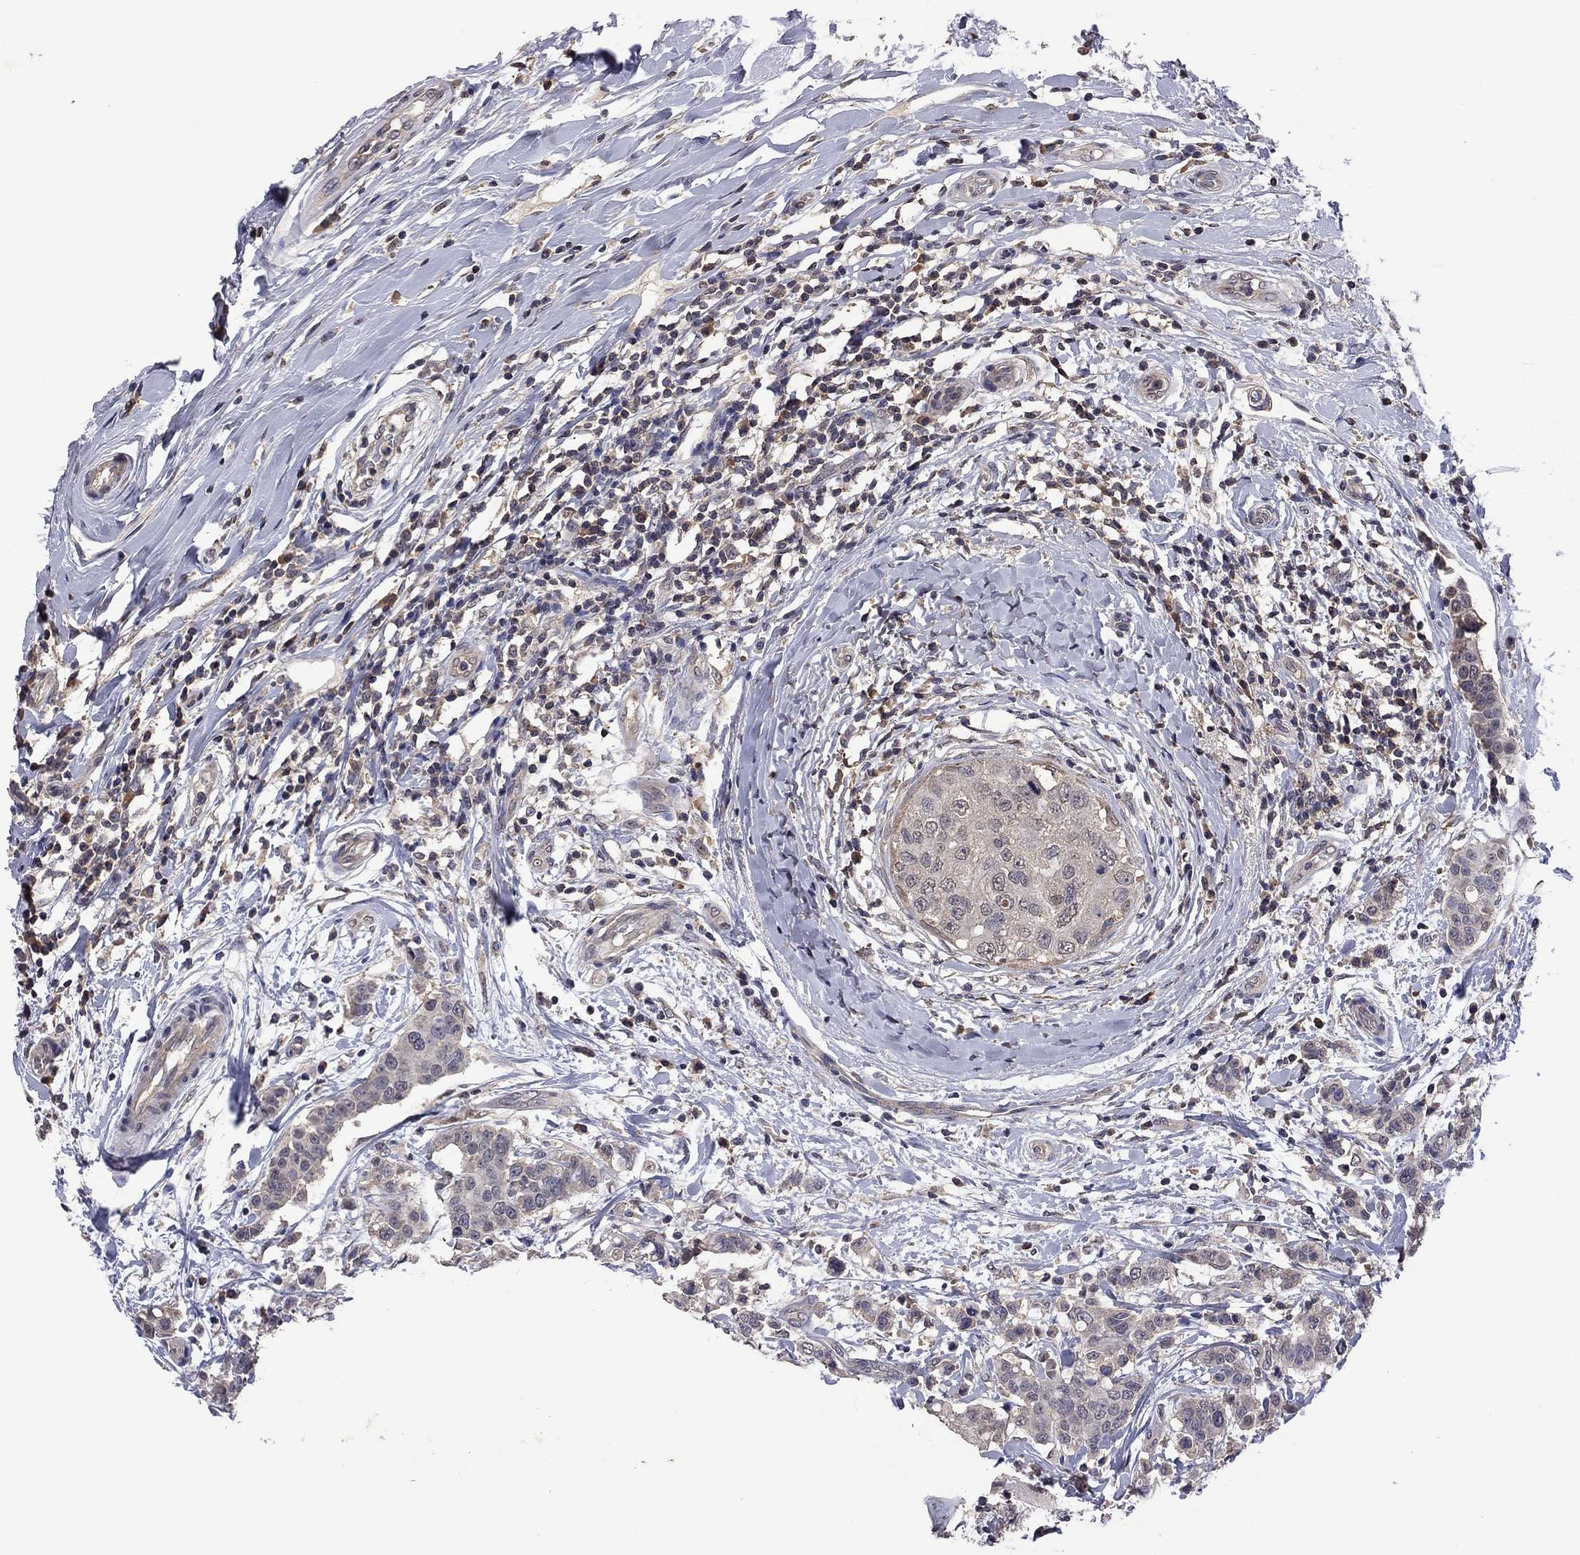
{"staining": {"intensity": "weak", "quantity": ">75%", "location": "cytoplasmic/membranous"}, "tissue": "breast cancer", "cell_type": "Tumor cells", "image_type": "cancer", "snomed": [{"axis": "morphology", "description": "Duct carcinoma"}, {"axis": "topography", "description": "Breast"}], "caption": "Tumor cells reveal low levels of weak cytoplasmic/membranous positivity in approximately >75% of cells in human breast invasive ductal carcinoma.", "gene": "TSNARE1", "patient": {"sex": "female", "age": 27}}